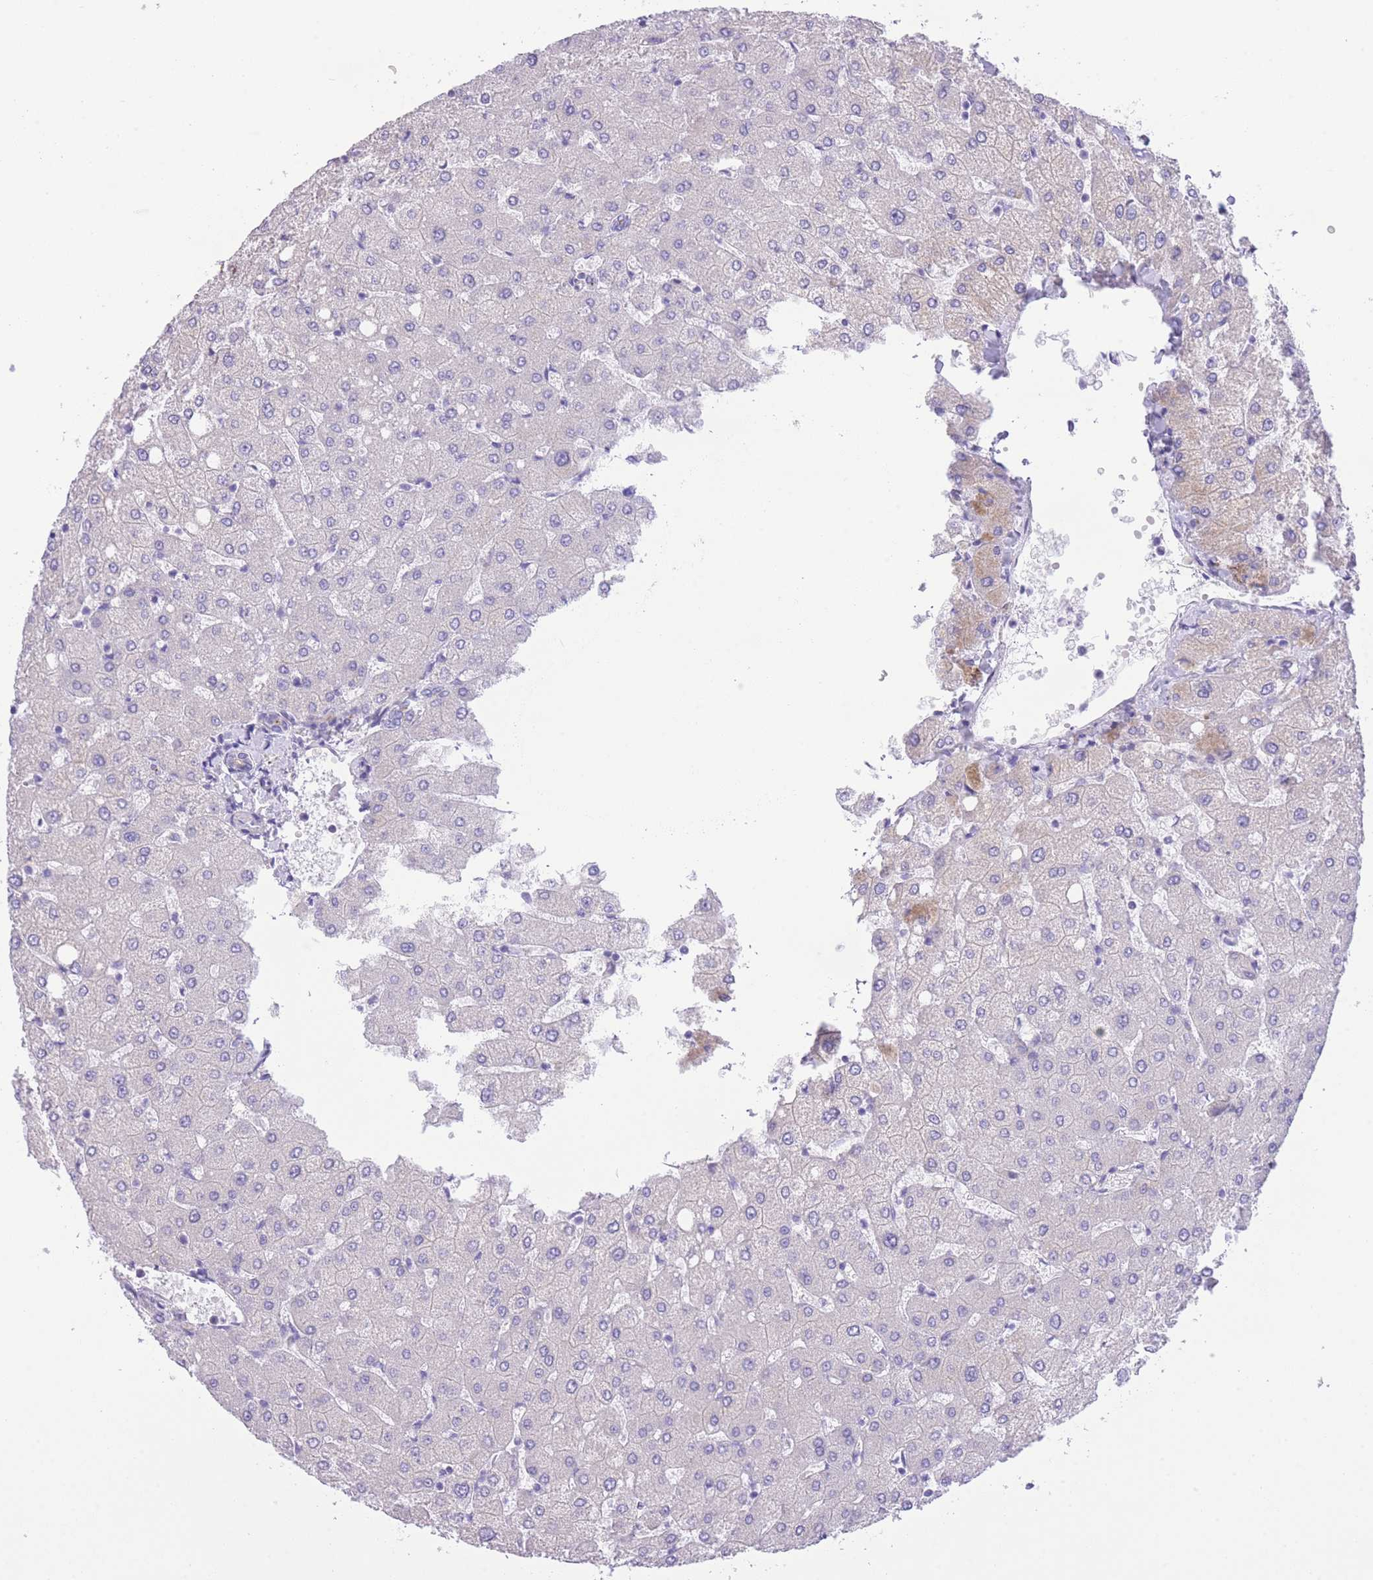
{"staining": {"intensity": "negative", "quantity": "none", "location": "none"}, "tissue": "liver", "cell_type": "Cholangiocytes", "image_type": "normal", "snomed": [{"axis": "morphology", "description": "Normal tissue, NOS"}, {"axis": "topography", "description": "Liver"}], "caption": "The micrograph shows no staining of cholangiocytes in benign liver.", "gene": "RHOU", "patient": {"sex": "female", "age": 54}}